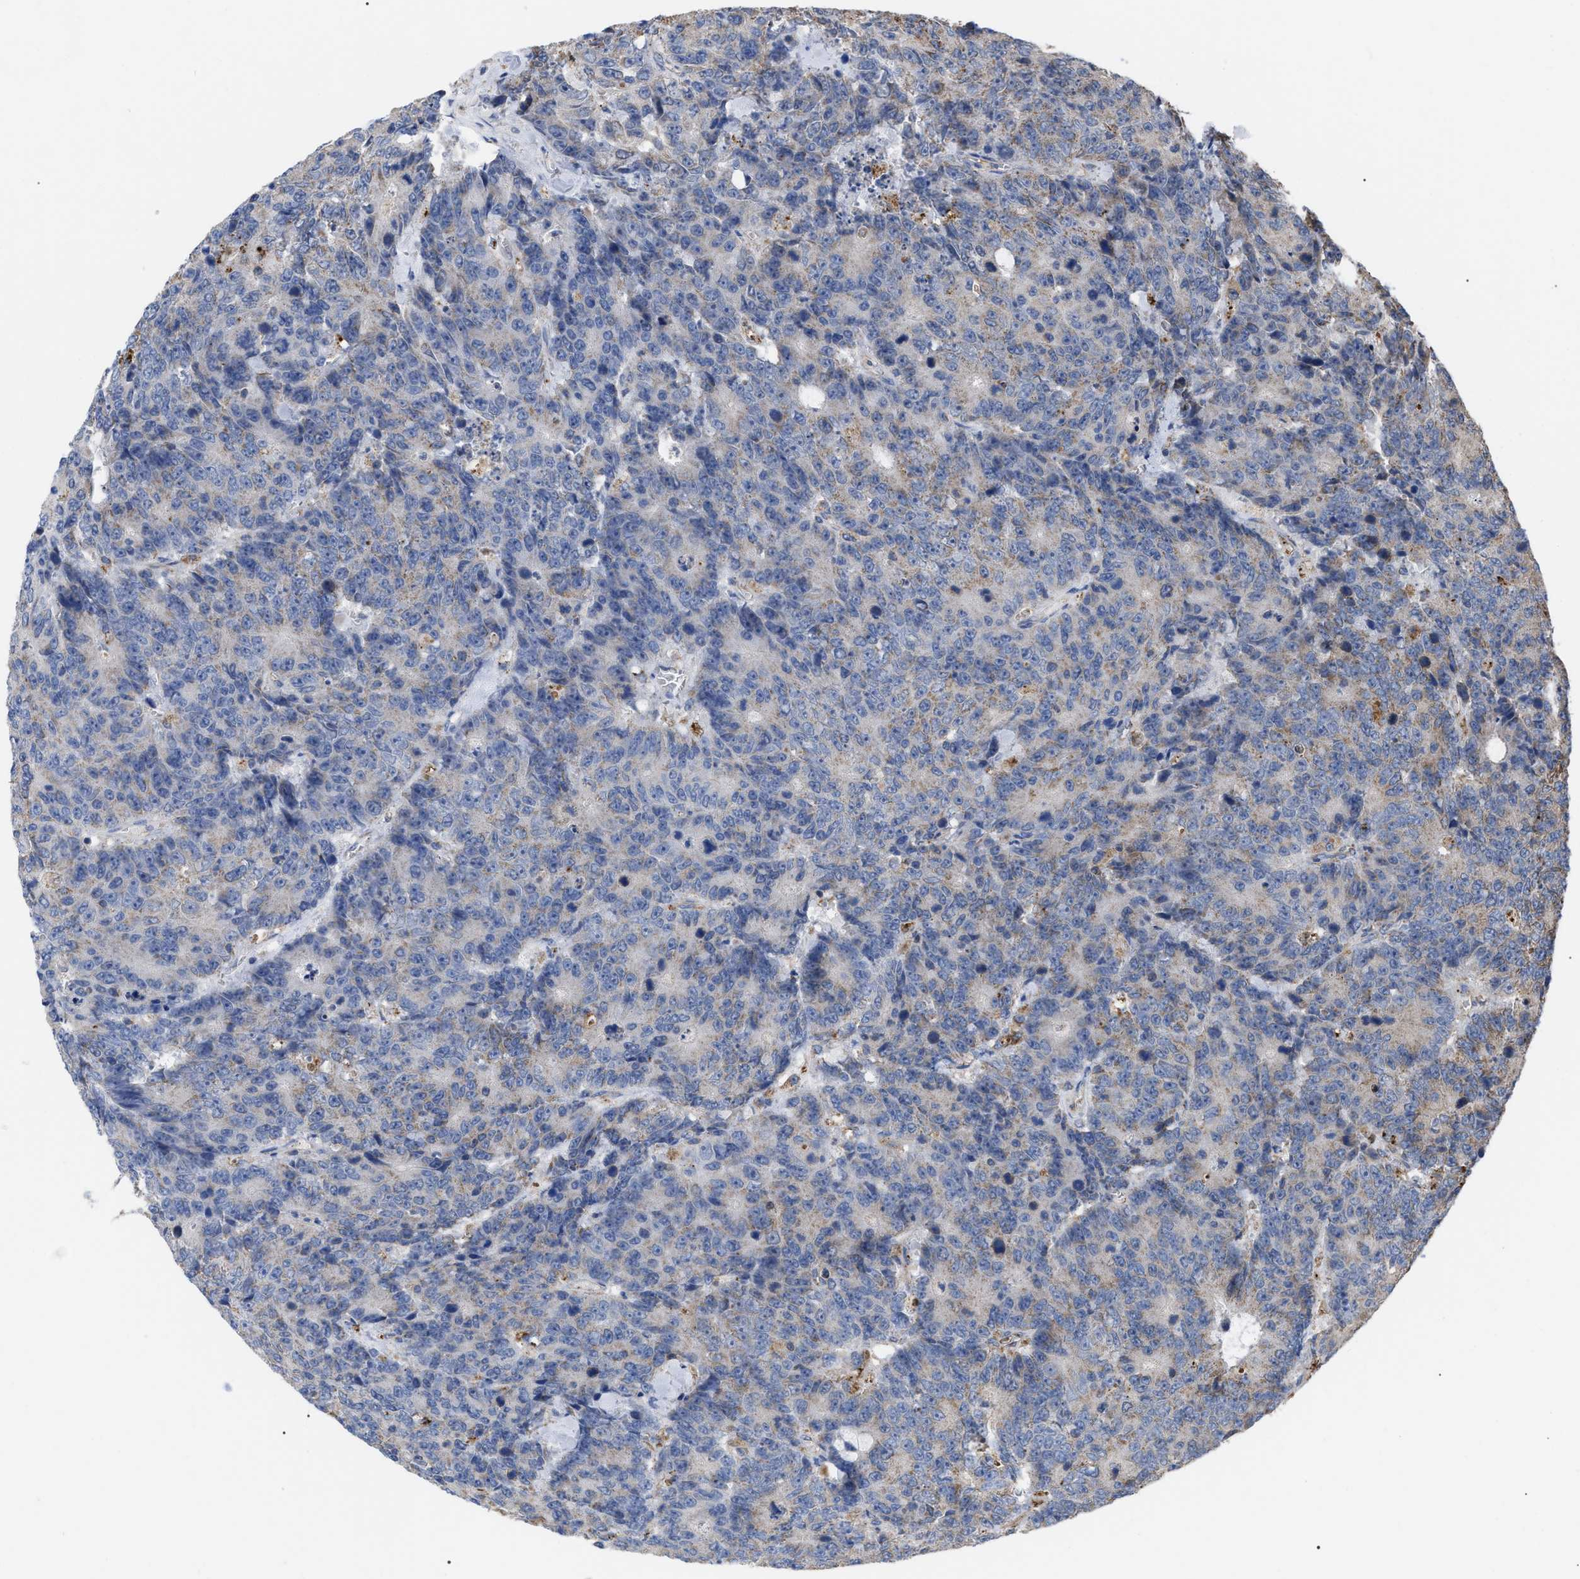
{"staining": {"intensity": "negative", "quantity": "none", "location": "none"}, "tissue": "colorectal cancer", "cell_type": "Tumor cells", "image_type": "cancer", "snomed": [{"axis": "morphology", "description": "Adenocarcinoma, NOS"}, {"axis": "topography", "description": "Colon"}], "caption": "Micrograph shows no protein expression in tumor cells of adenocarcinoma (colorectal) tissue.", "gene": "FAM171A2", "patient": {"sex": "female", "age": 86}}